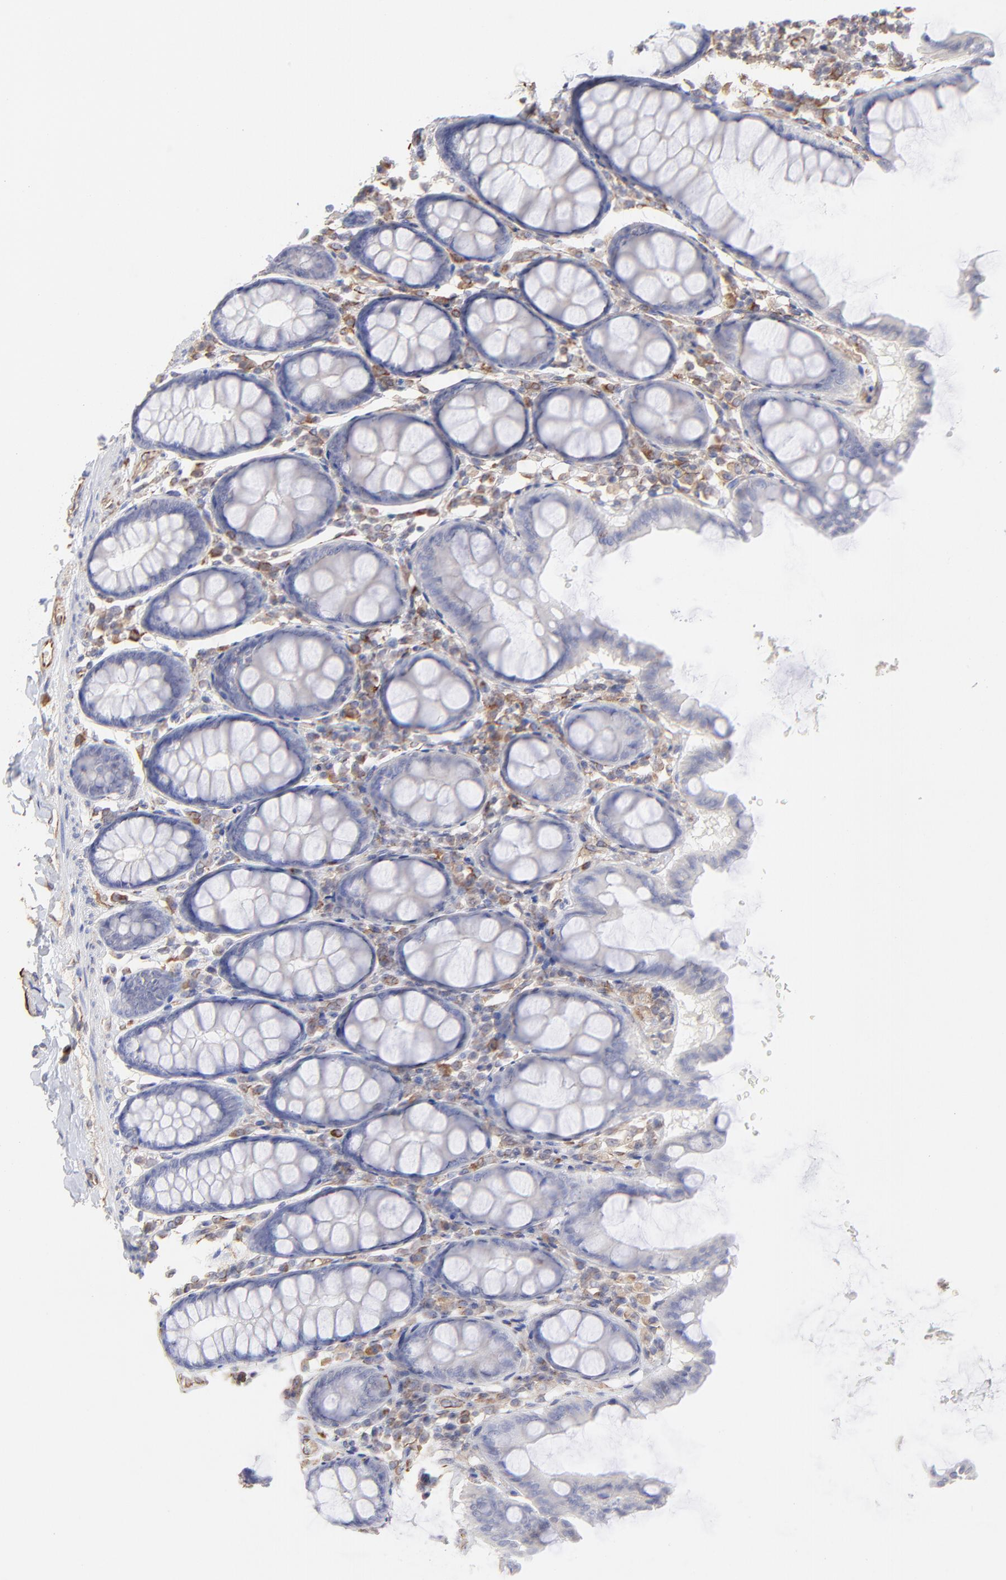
{"staining": {"intensity": "moderate", "quantity": ">75%", "location": "cytoplasmic/membranous"}, "tissue": "colon", "cell_type": "Endothelial cells", "image_type": "normal", "snomed": [{"axis": "morphology", "description": "Normal tissue, NOS"}, {"axis": "topography", "description": "Colon"}], "caption": "The photomicrograph demonstrates immunohistochemical staining of unremarkable colon. There is moderate cytoplasmic/membranous staining is seen in about >75% of endothelial cells. (Stains: DAB (3,3'-diaminobenzidine) in brown, nuclei in blue, Microscopy: brightfield microscopy at high magnification).", "gene": "COX8C", "patient": {"sex": "female", "age": 61}}